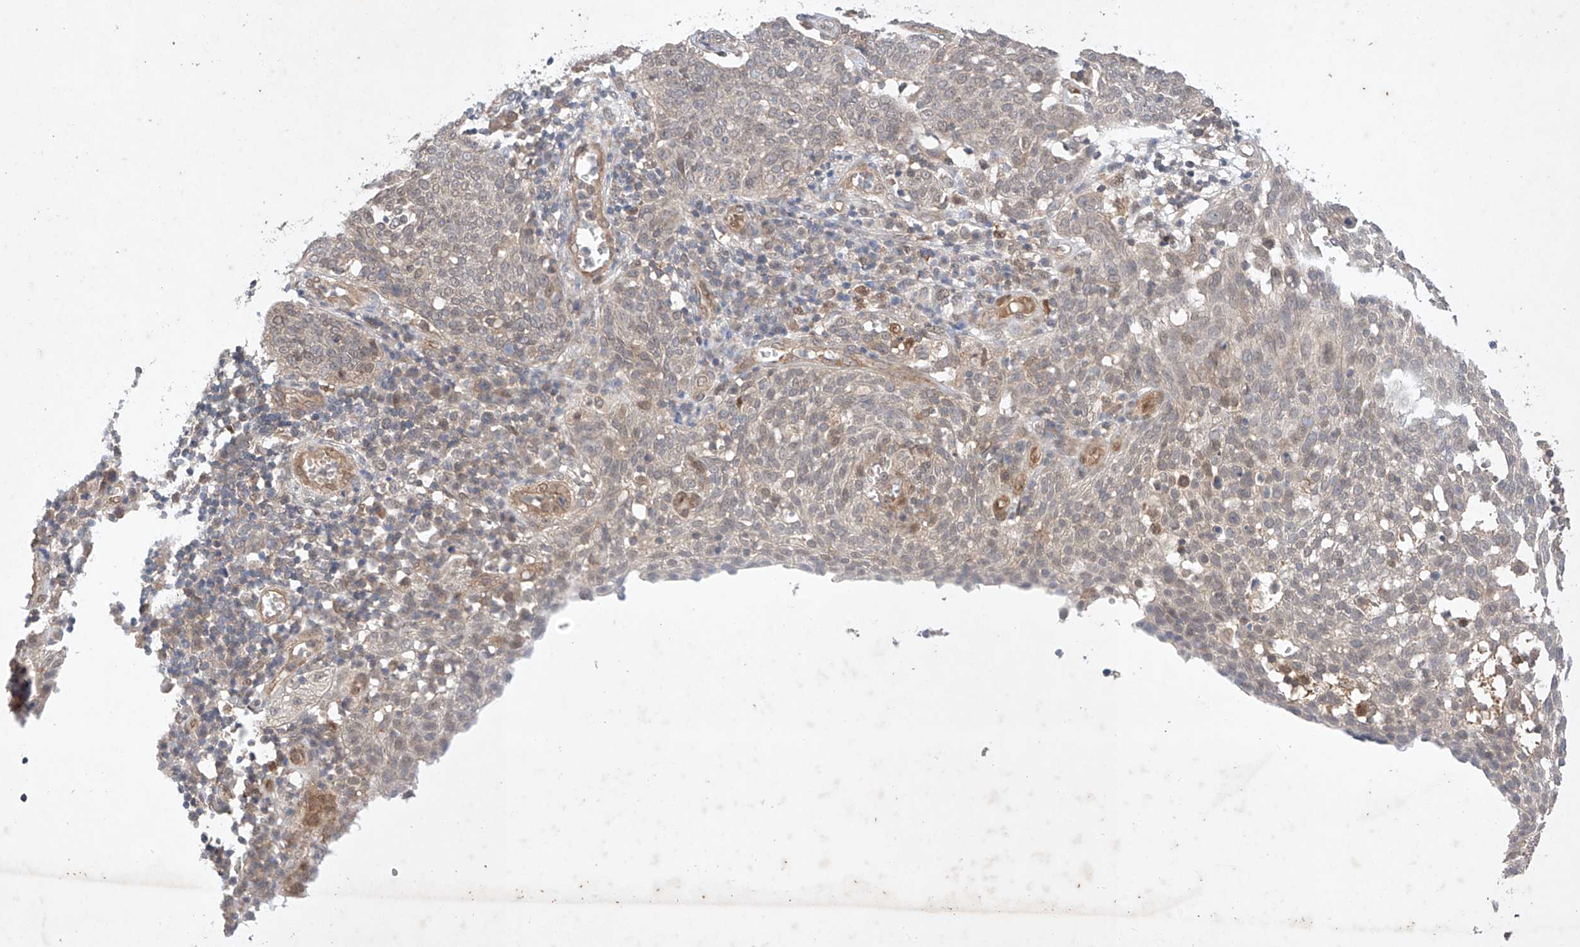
{"staining": {"intensity": "negative", "quantity": "none", "location": "none"}, "tissue": "cervical cancer", "cell_type": "Tumor cells", "image_type": "cancer", "snomed": [{"axis": "morphology", "description": "Squamous cell carcinoma, NOS"}, {"axis": "topography", "description": "Cervix"}], "caption": "DAB immunohistochemical staining of human squamous cell carcinoma (cervical) shows no significant positivity in tumor cells.", "gene": "ZNF124", "patient": {"sex": "female", "age": 34}}